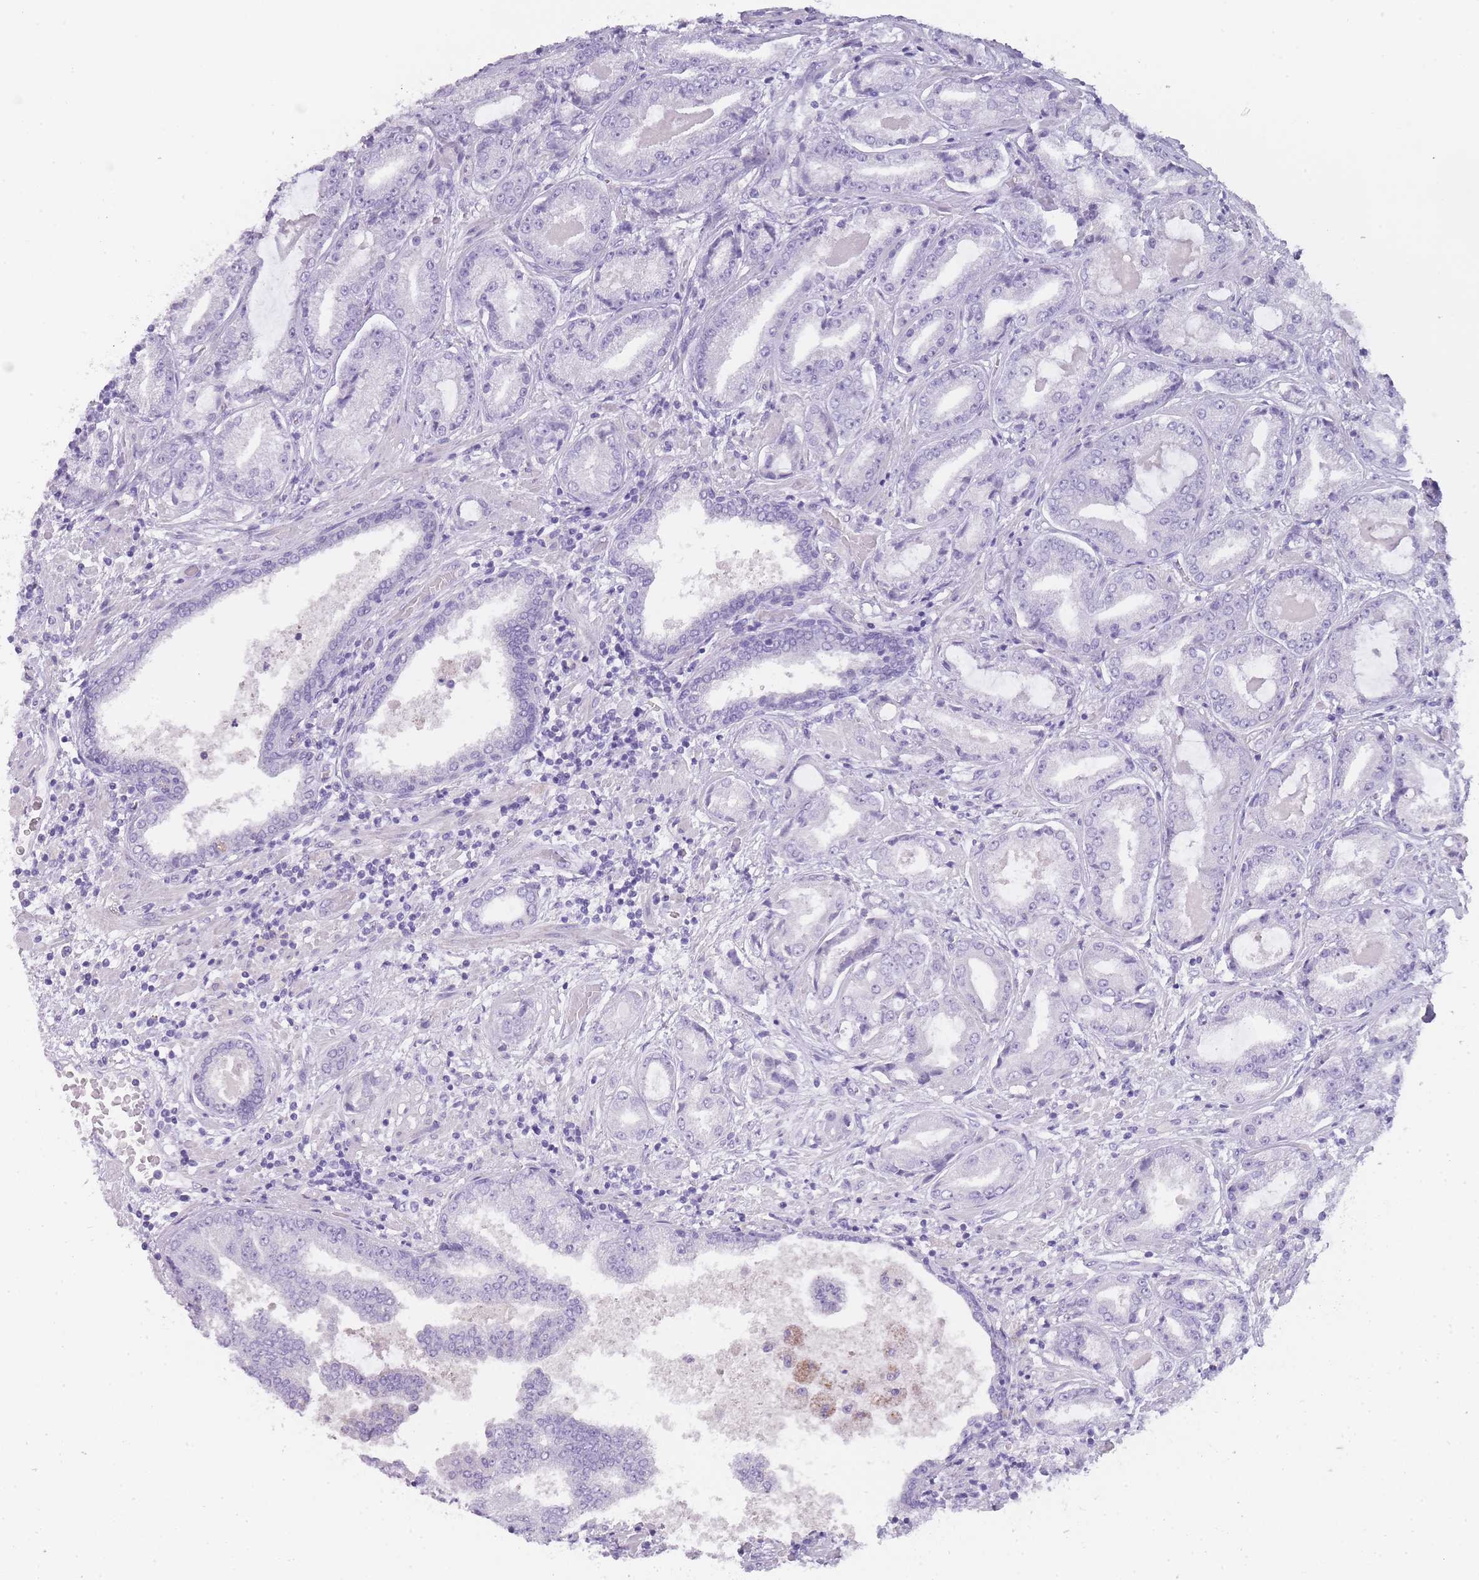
{"staining": {"intensity": "negative", "quantity": "none", "location": "none"}, "tissue": "prostate cancer", "cell_type": "Tumor cells", "image_type": "cancer", "snomed": [{"axis": "morphology", "description": "Adenocarcinoma, High grade"}, {"axis": "topography", "description": "Prostate"}], "caption": "High power microscopy micrograph of an immunohistochemistry image of prostate cancer, revealing no significant staining in tumor cells.", "gene": "TCP11", "patient": {"sex": "male", "age": 68}}